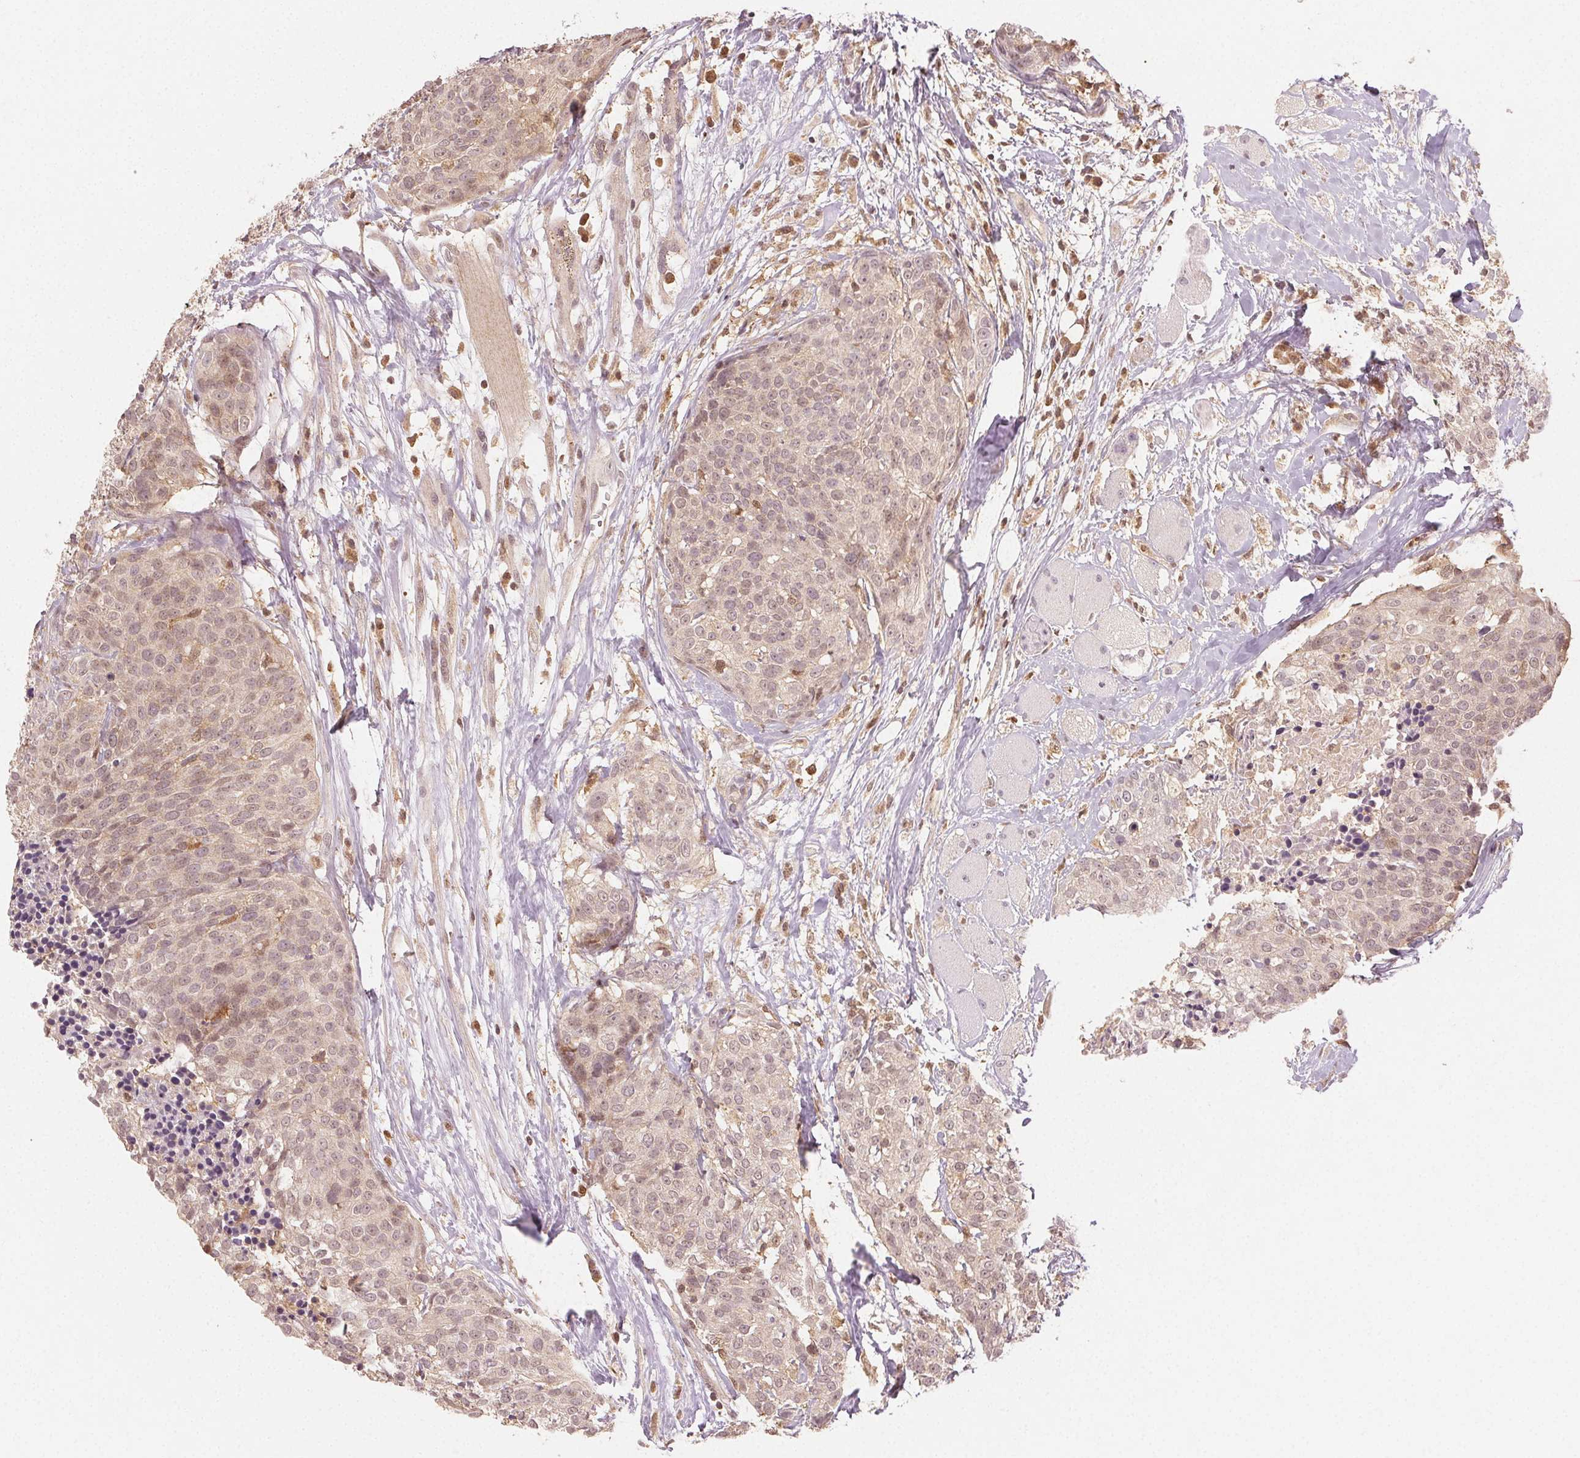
{"staining": {"intensity": "weak", "quantity": "<25%", "location": "nuclear"}, "tissue": "head and neck cancer", "cell_type": "Tumor cells", "image_type": "cancer", "snomed": [{"axis": "morphology", "description": "Squamous cell carcinoma, NOS"}, {"axis": "topography", "description": "Oral tissue"}, {"axis": "topography", "description": "Head-Neck"}], "caption": "A photomicrograph of human head and neck cancer (squamous cell carcinoma) is negative for staining in tumor cells.", "gene": "MAPK14", "patient": {"sex": "male", "age": 64}}